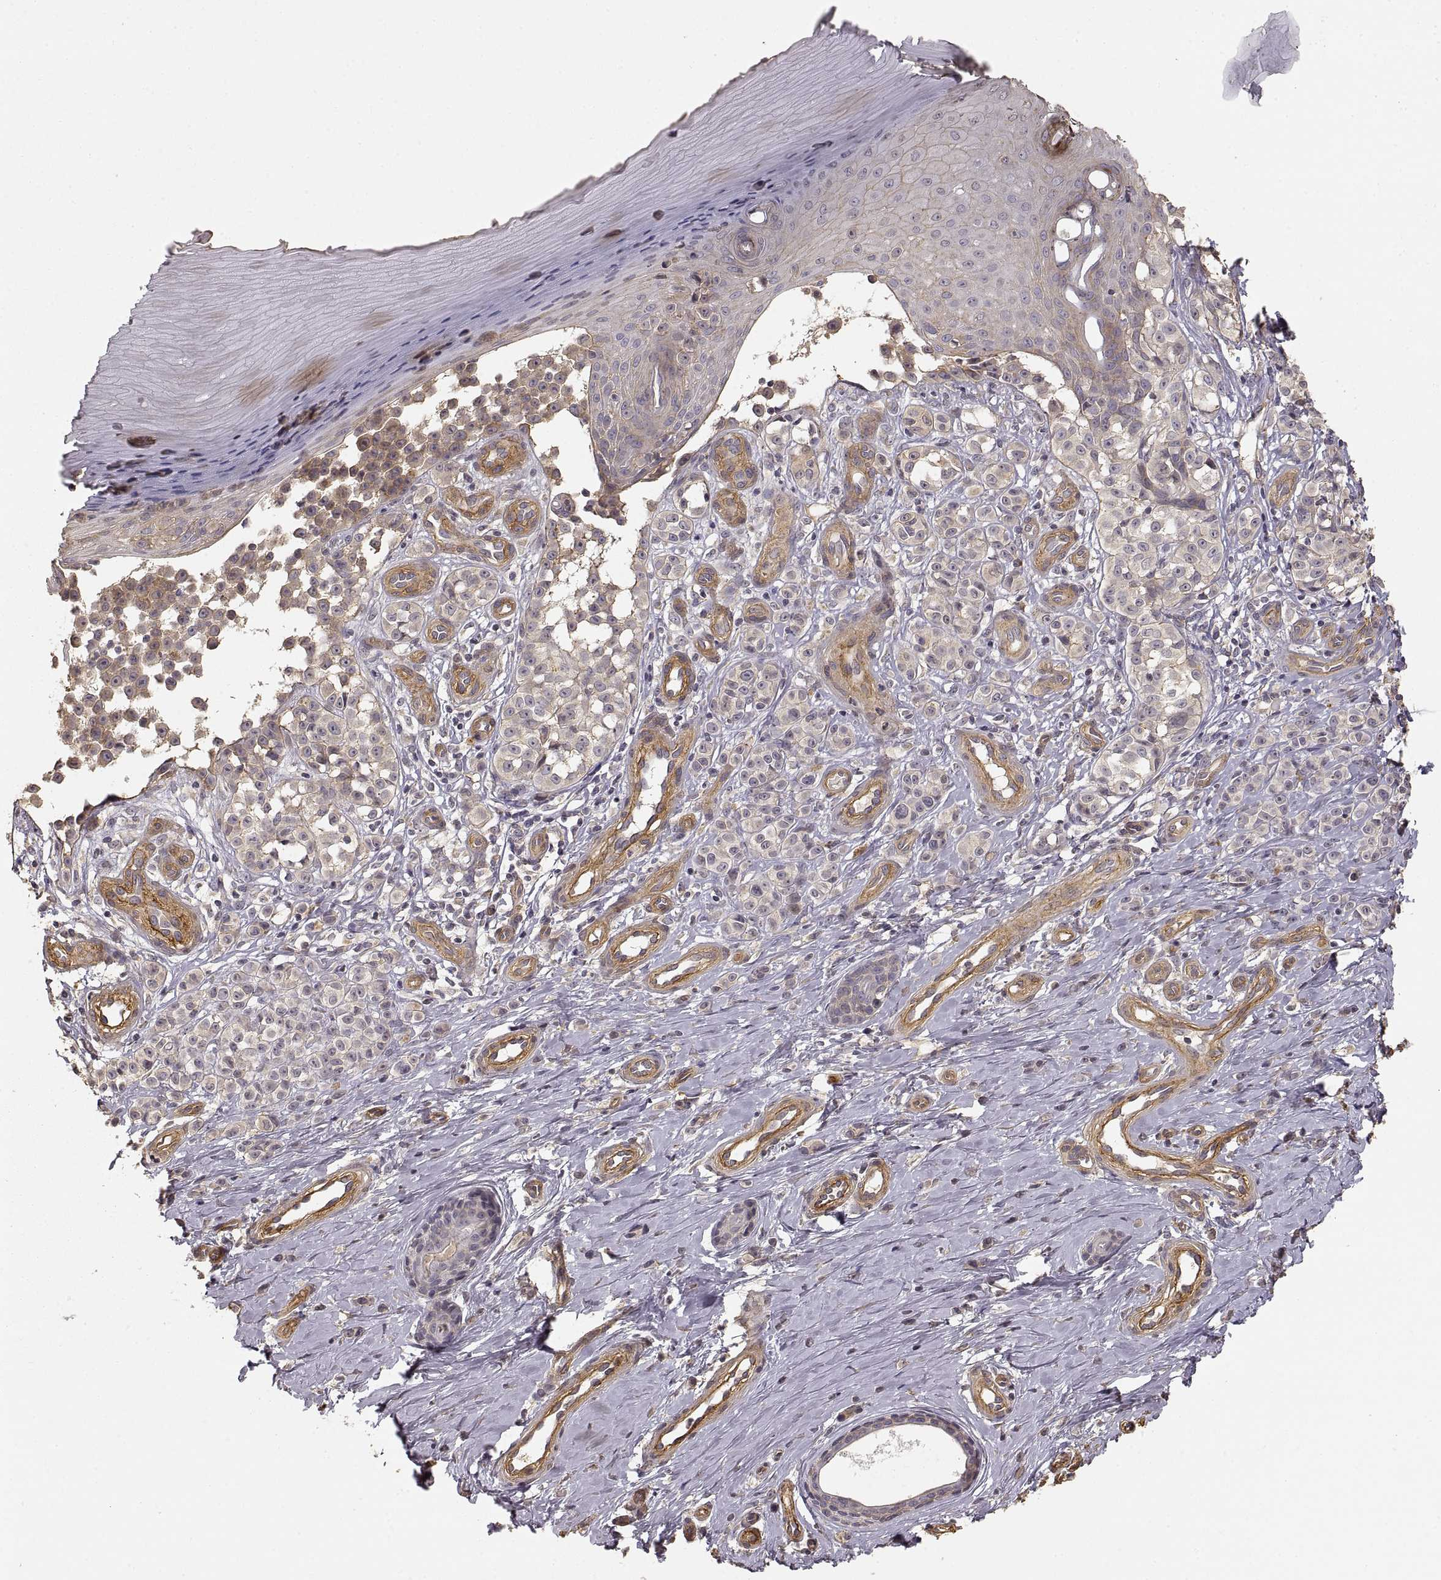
{"staining": {"intensity": "negative", "quantity": "none", "location": "none"}, "tissue": "melanoma", "cell_type": "Tumor cells", "image_type": "cancer", "snomed": [{"axis": "morphology", "description": "Malignant melanoma, NOS"}, {"axis": "topography", "description": "Skin"}], "caption": "There is no significant expression in tumor cells of melanoma.", "gene": "LAMA4", "patient": {"sex": "female", "age": 76}}